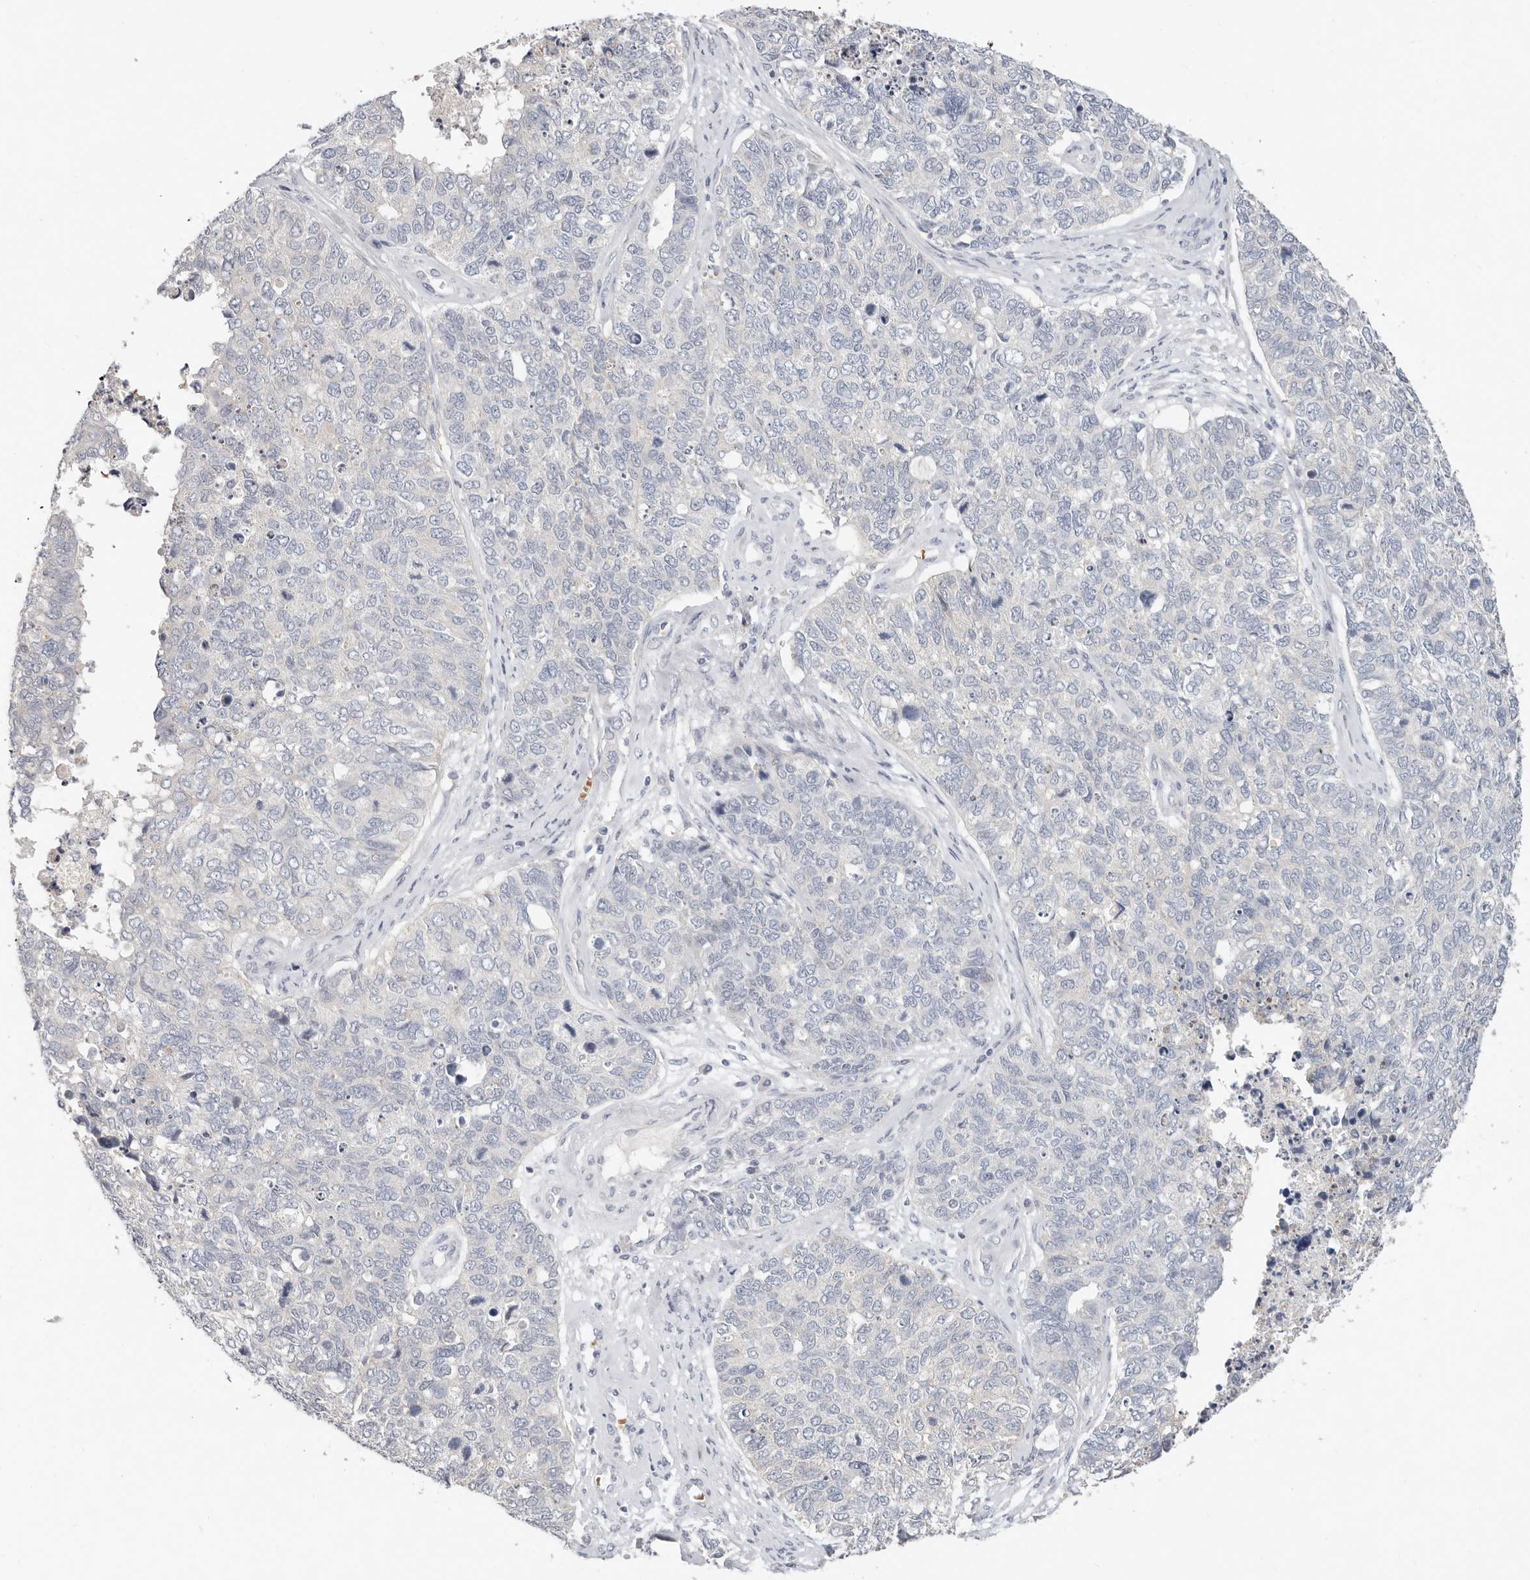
{"staining": {"intensity": "negative", "quantity": "none", "location": "none"}, "tissue": "cervical cancer", "cell_type": "Tumor cells", "image_type": "cancer", "snomed": [{"axis": "morphology", "description": "Squamous cell carcinoma, NOS"}, {"axis": "topography", "description": "Cervix"}], "caption": "The photomicrograph reveals no staining of tumor cells in cervical cancer (squamous cell carcinoma).", "gene": "TMEM63B", "patient": {"sex": "female", "age": 63}}